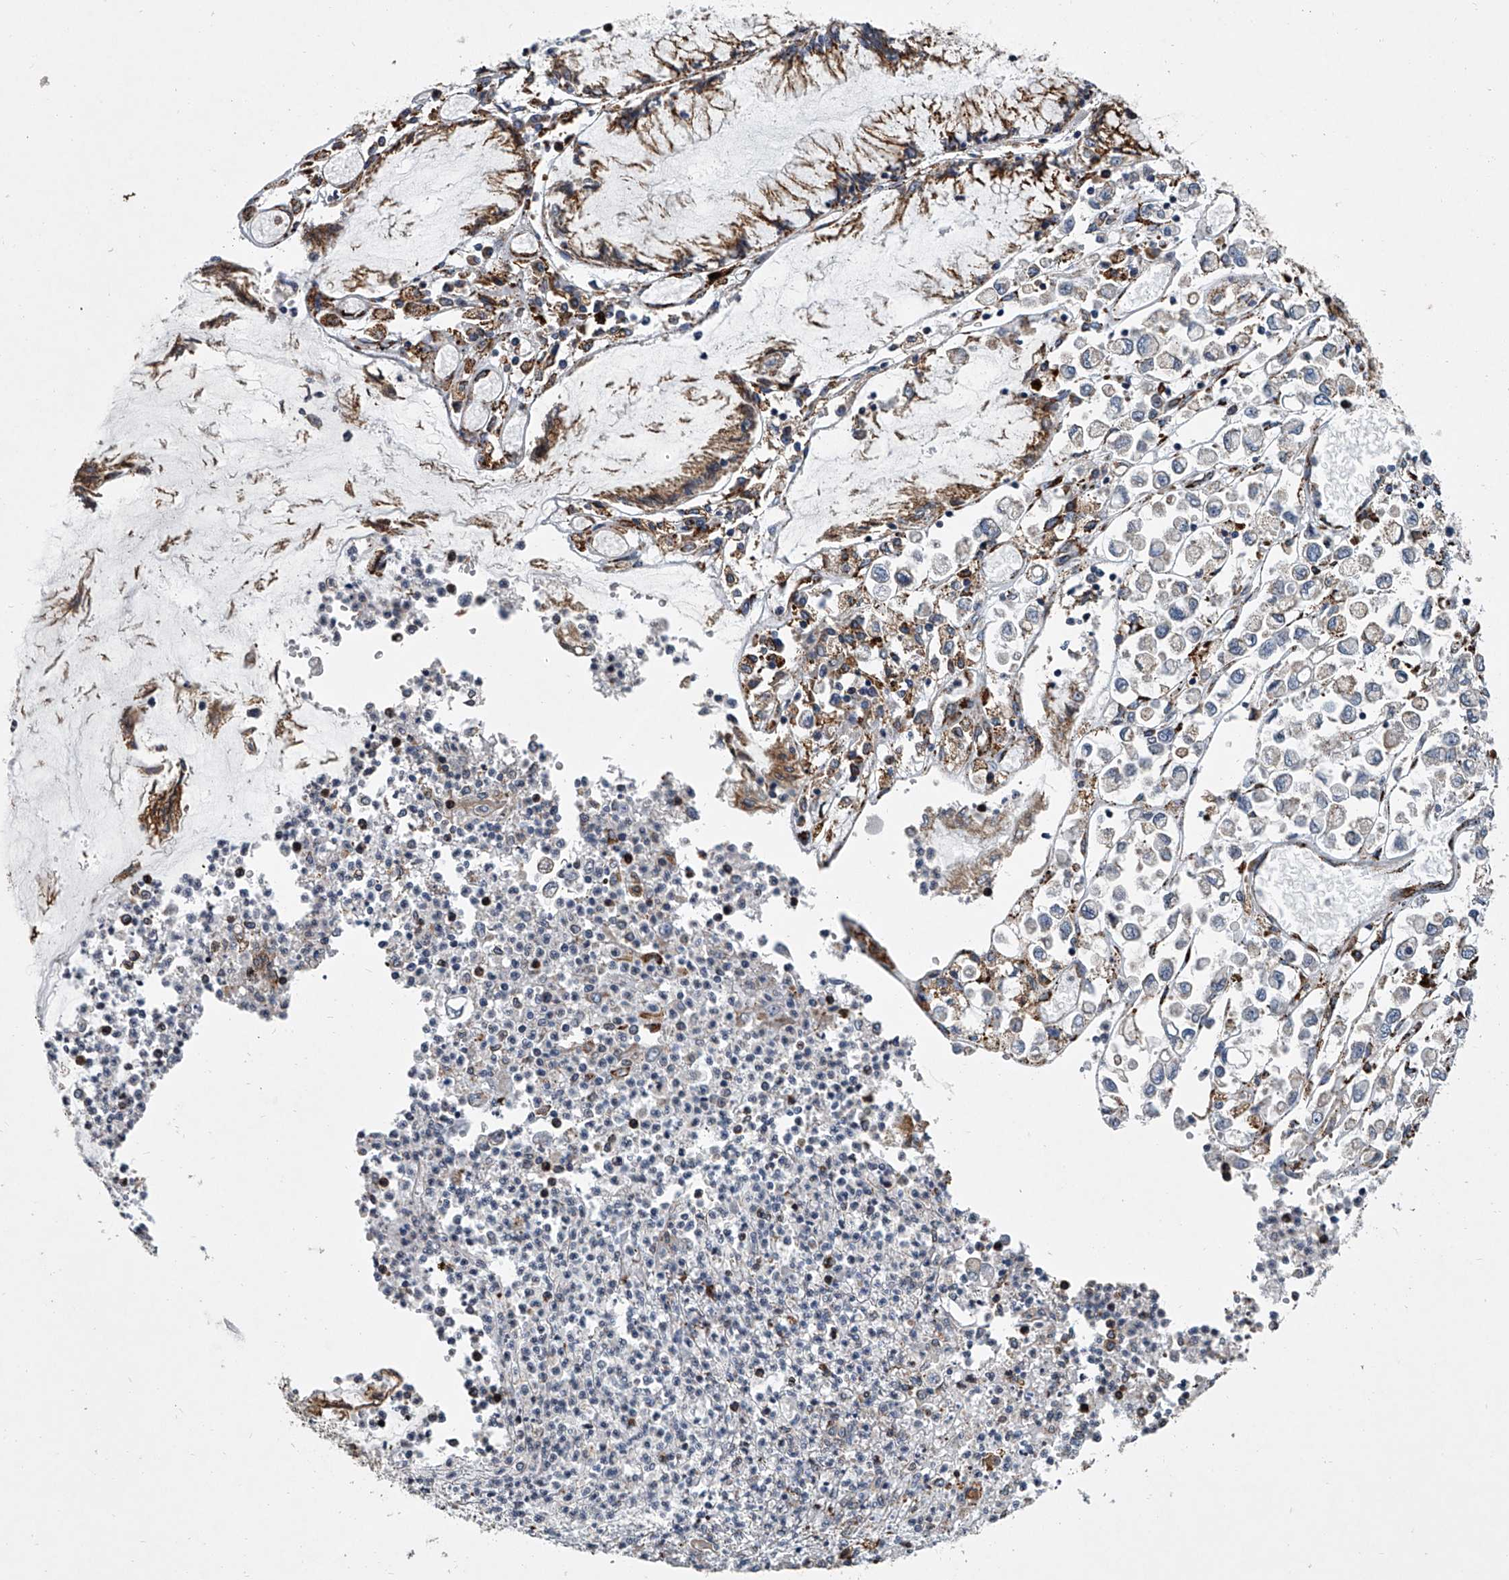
{"staining": {"intensity": "negative", "quantity": "none", "location": "none"}, "tissue": "stomach cancer", "cell_type": "Tumor cells", "image_type": "cancer", "snomed": [{"axis": "morphology", "description": "Adenocarcinoma, NOS"}, {"axis": "topography", "description": "Stomach"}], "caption": "The photomicrograph demonstrates no significant expression in tumor cells of adenocarcinoma (stomach).", "gene": "TMEM63C", "patient": {"sex": "female", "age": 76}}